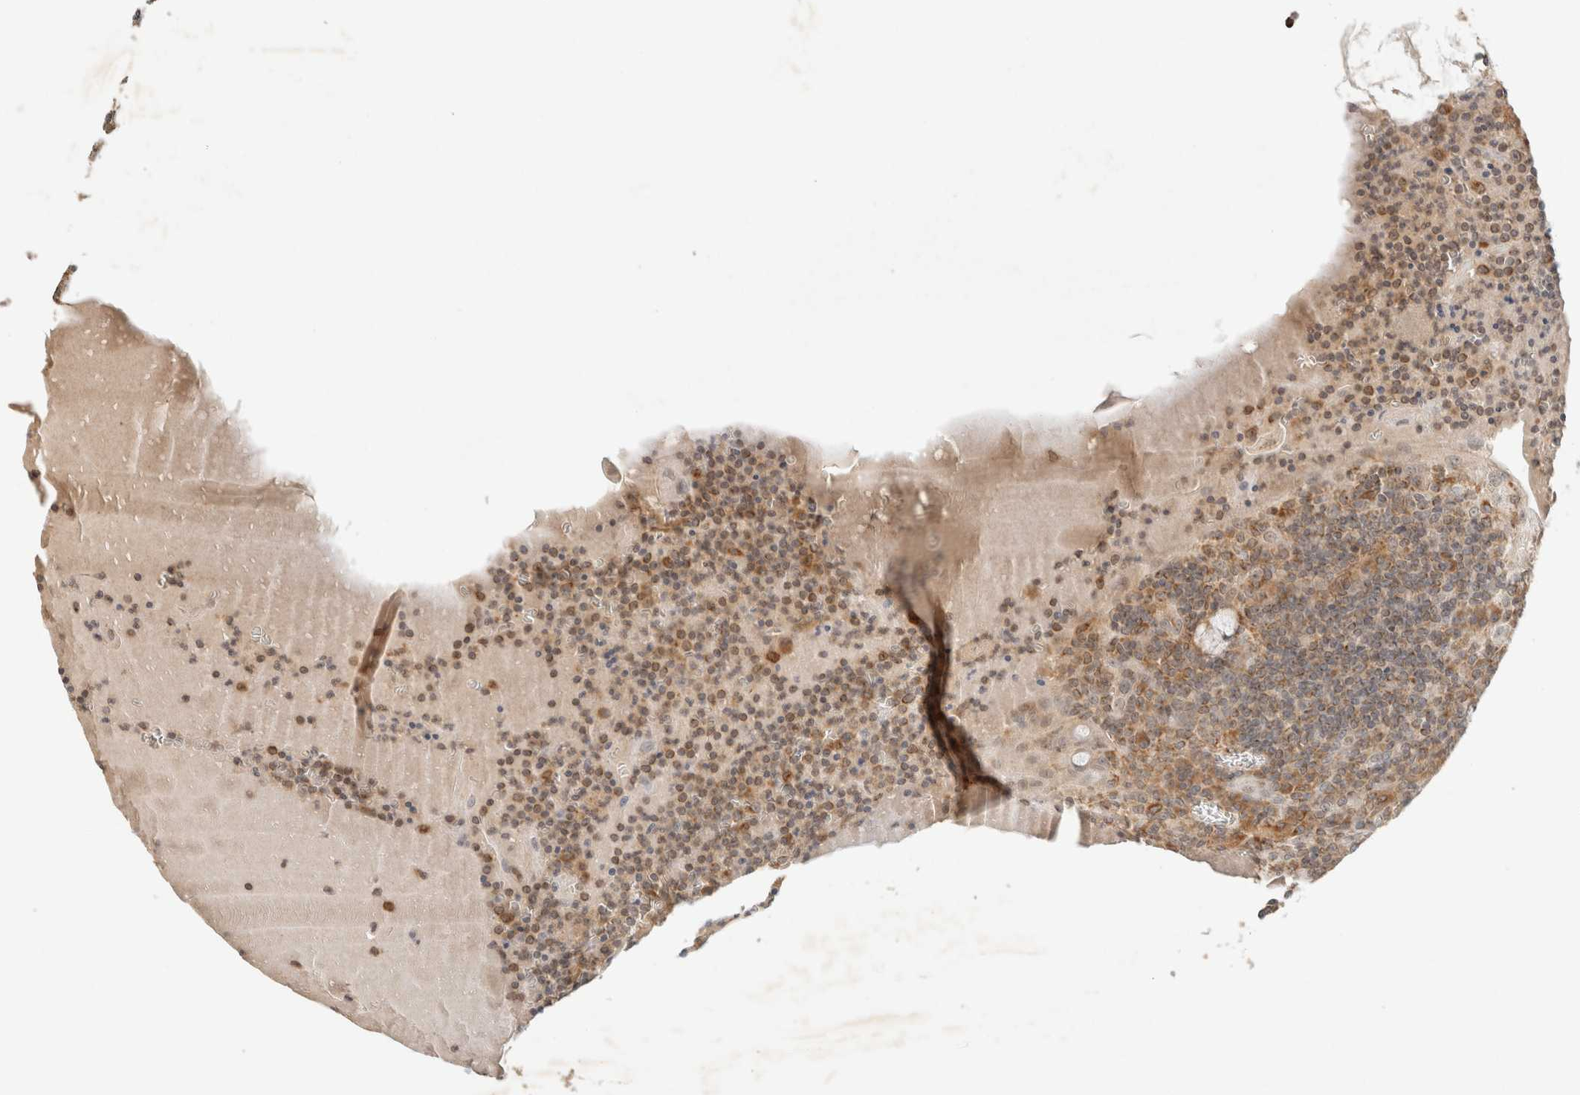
{"staining": {"intensity": "moderate", "quantity": "25%-75%", "location": "cytoplasmic/membranous"}, "tissue": "tonsil", "cell_type": "Germinal center cells", "image_type": "normal", "snomed": [{"axis": "morphology", "description": "Normal tissue, NOS"}, {"axis": "topography", "description": "Tonsil"}], "caption": "A medium amount of moderate cytoplasmic/membranous expression is seen in about 25%-75% of germinal center cells in normal tonsil.", "gene": "TACC1", "patient": {"sex": "male", "age": 37}}